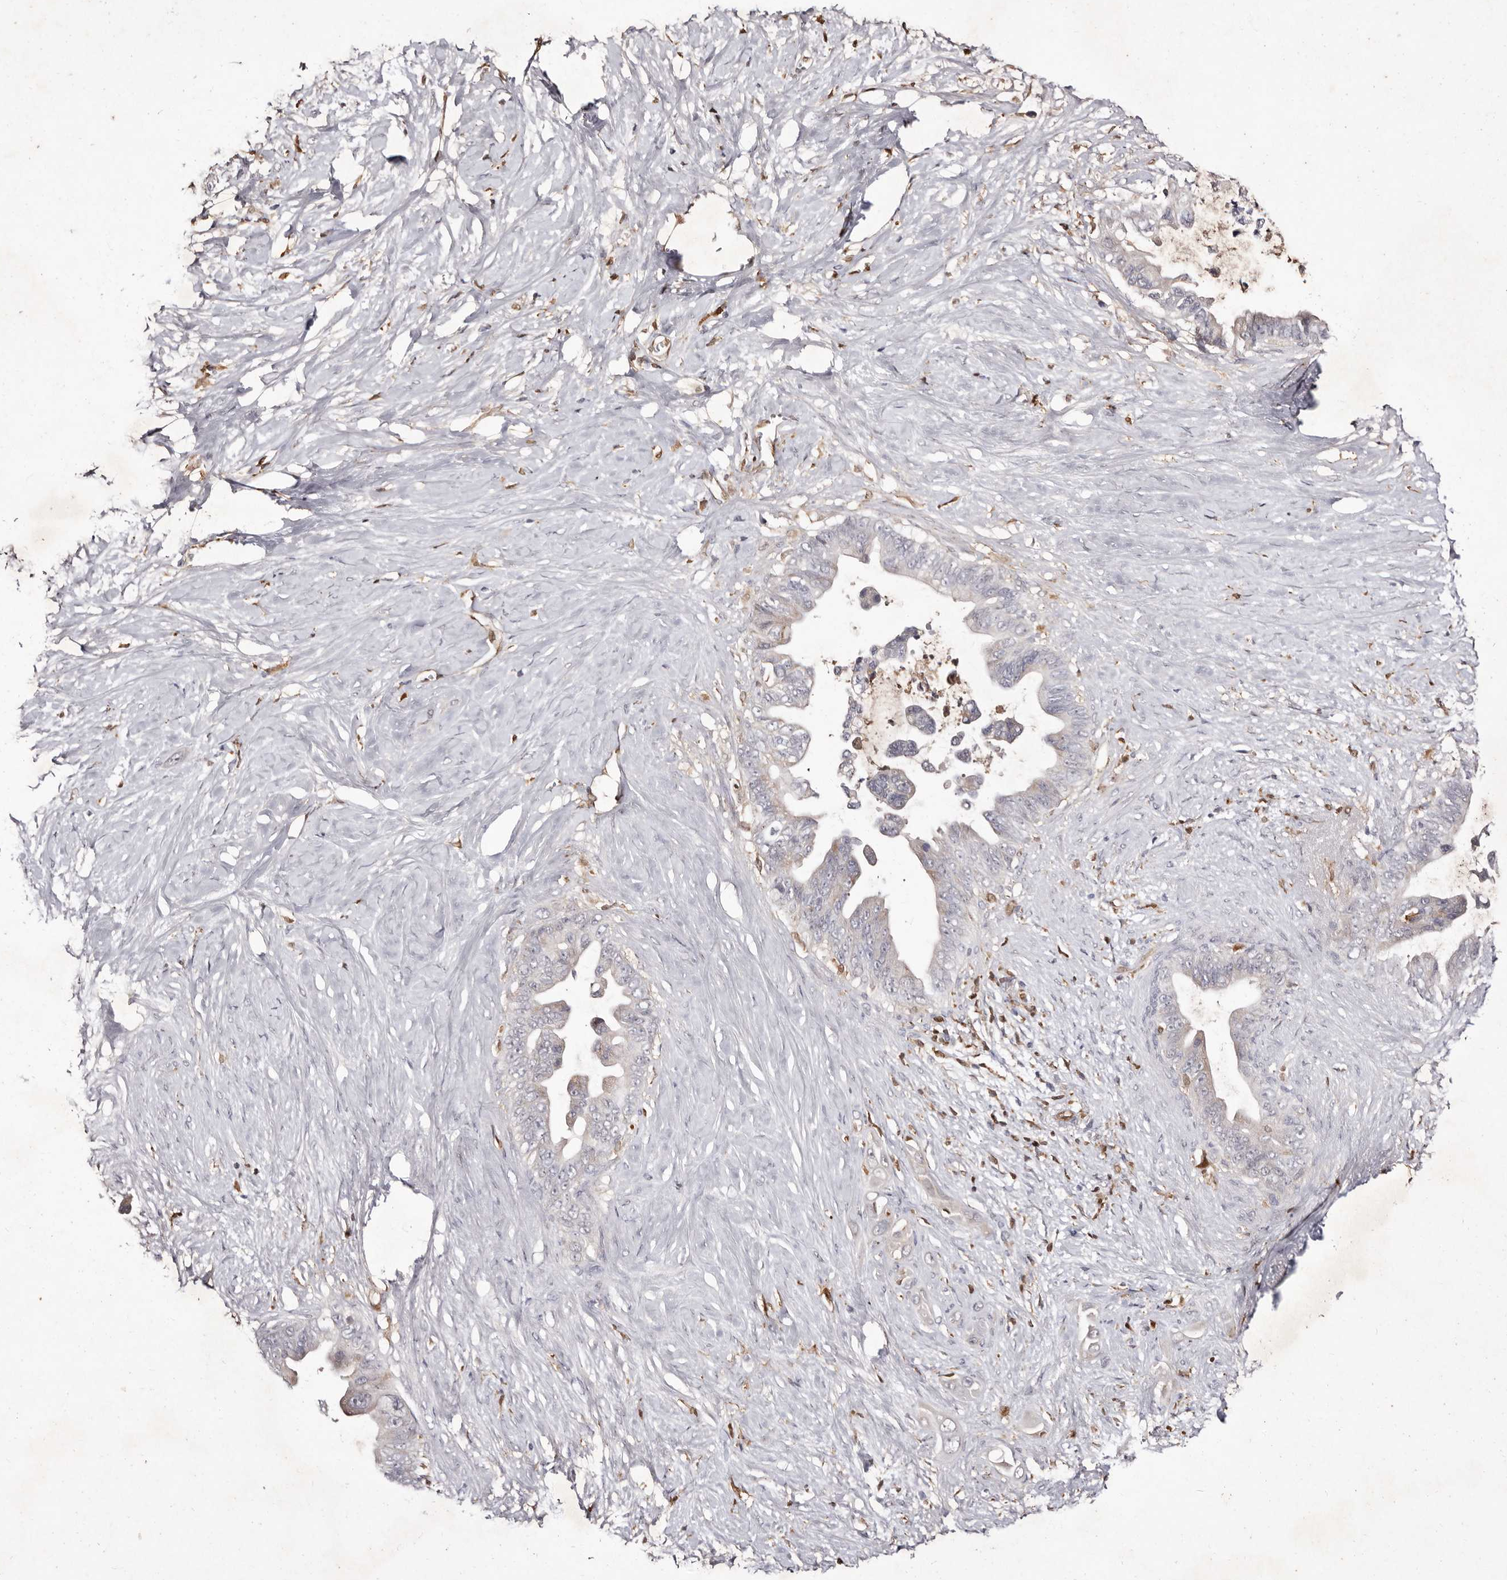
{"staining": {"intensity": "weak", "quantity": "<25%", "location": "cytoplasmic/membranous"}, "tissue": "pancreatic cancer", "cell_type": "Tumor cells", "image_type": "cancer", "snomed": [{"axis": "morphology", "description": "Adenocarcinoma, NOS"}, {"axis": "topography", "description": "Pancreas"}], "caption": "This is a image of immunohistochemistry (IHC) staining of pancreatic cancer, which shows no positivity in tumor cells. The staining is performed using DAB brown chromogen with nuclei counter-stained in using hematoxylin.", "gene": "GIMAP4", "patient": {"sex": "female", "age": 72}}